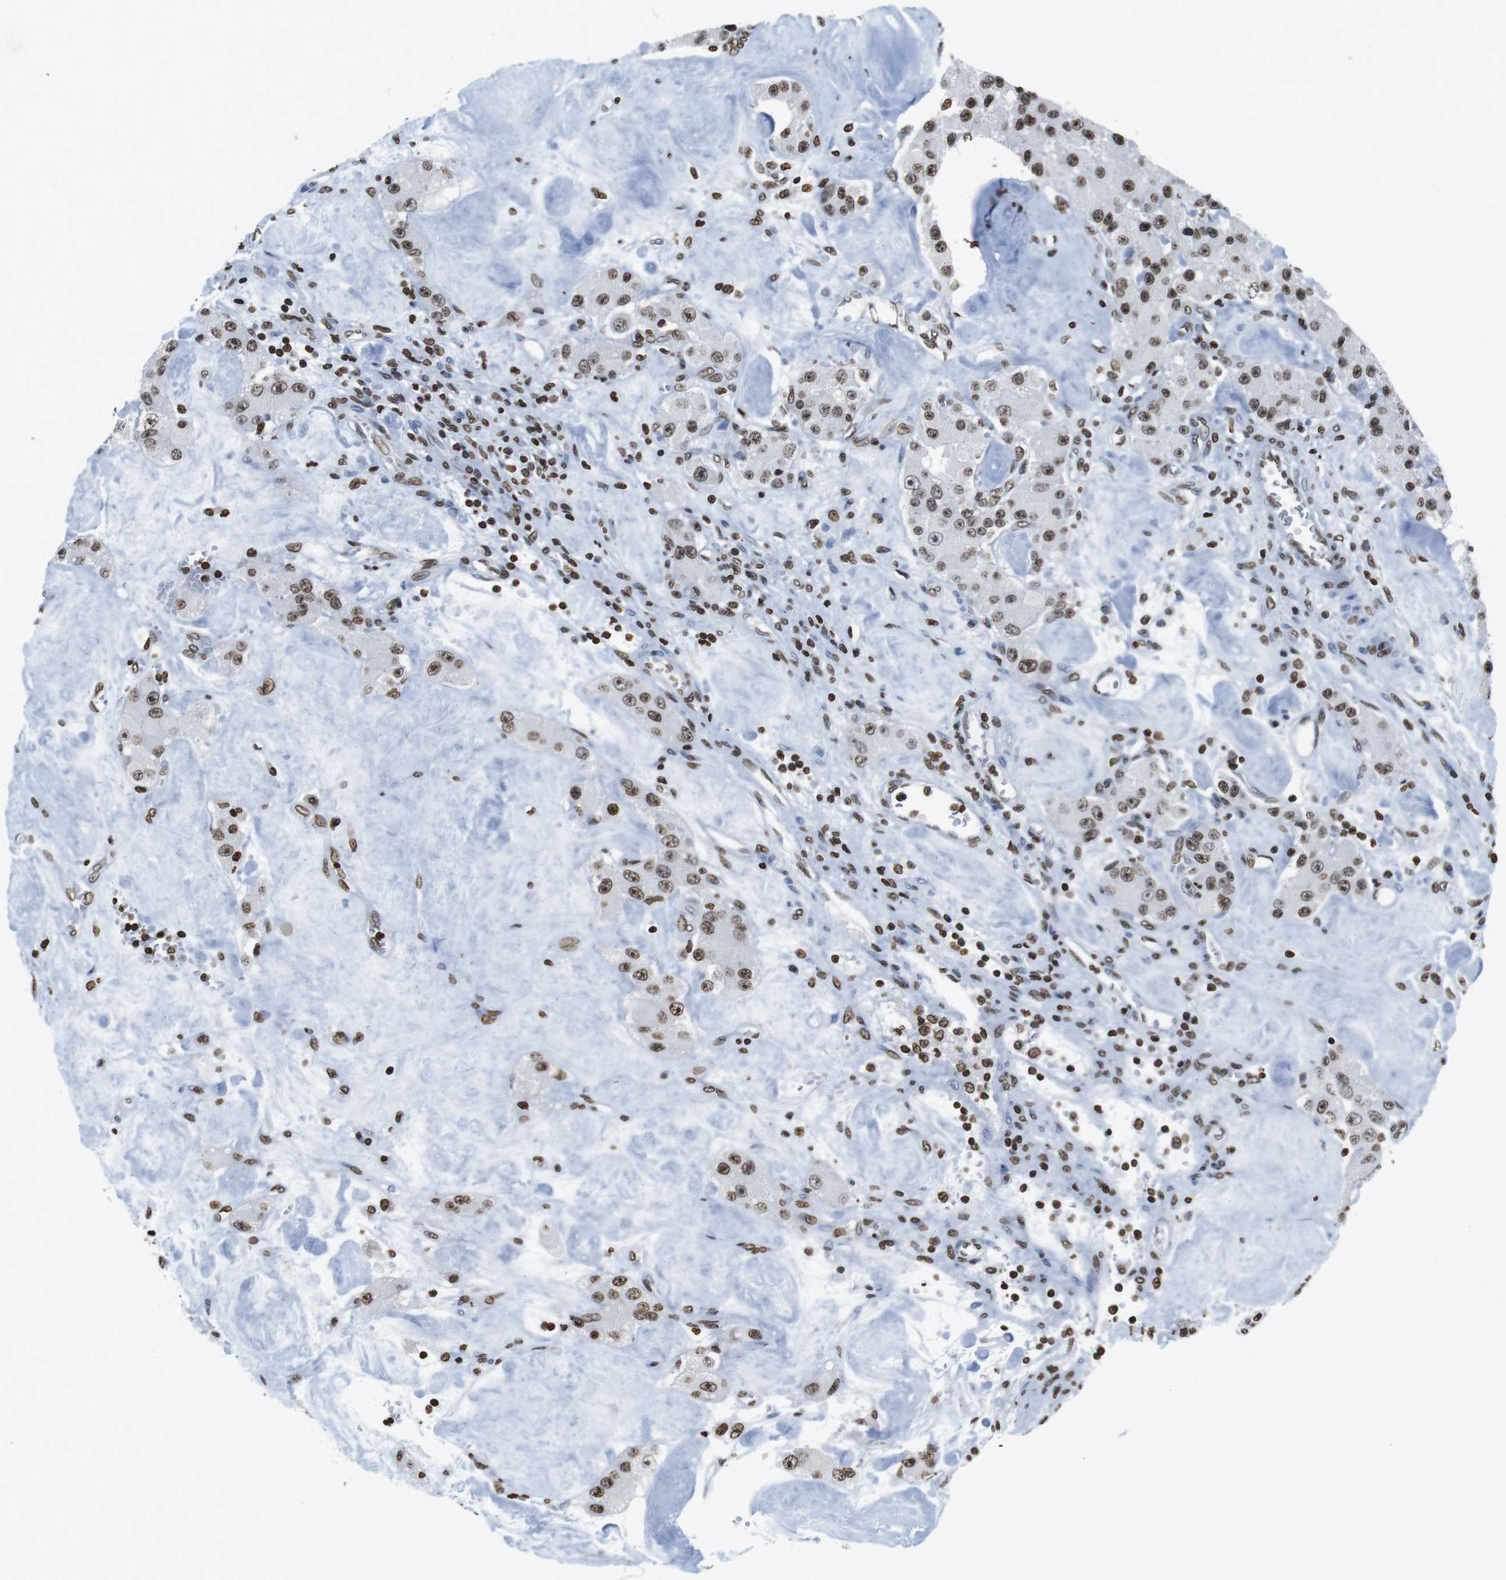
{"staining": {"intensity": "moderate", "quantity": ">75%", "location": "nuclear"}, "tissue": "carcinoid", "cell_type": "Tumor cells", "image_type": "cancer", "snomed": [{"axis": "morphology", "description": "Carcinoid, malignant, NOS"}, {"axis": "topography", "description": "Pancreas"}], "caption": "Malignant carcinoid stained with a protein marker exhibits moderate staining in tumor cells.", "gene": "BSX", "patient": {"sex": "male", "age": 41}}